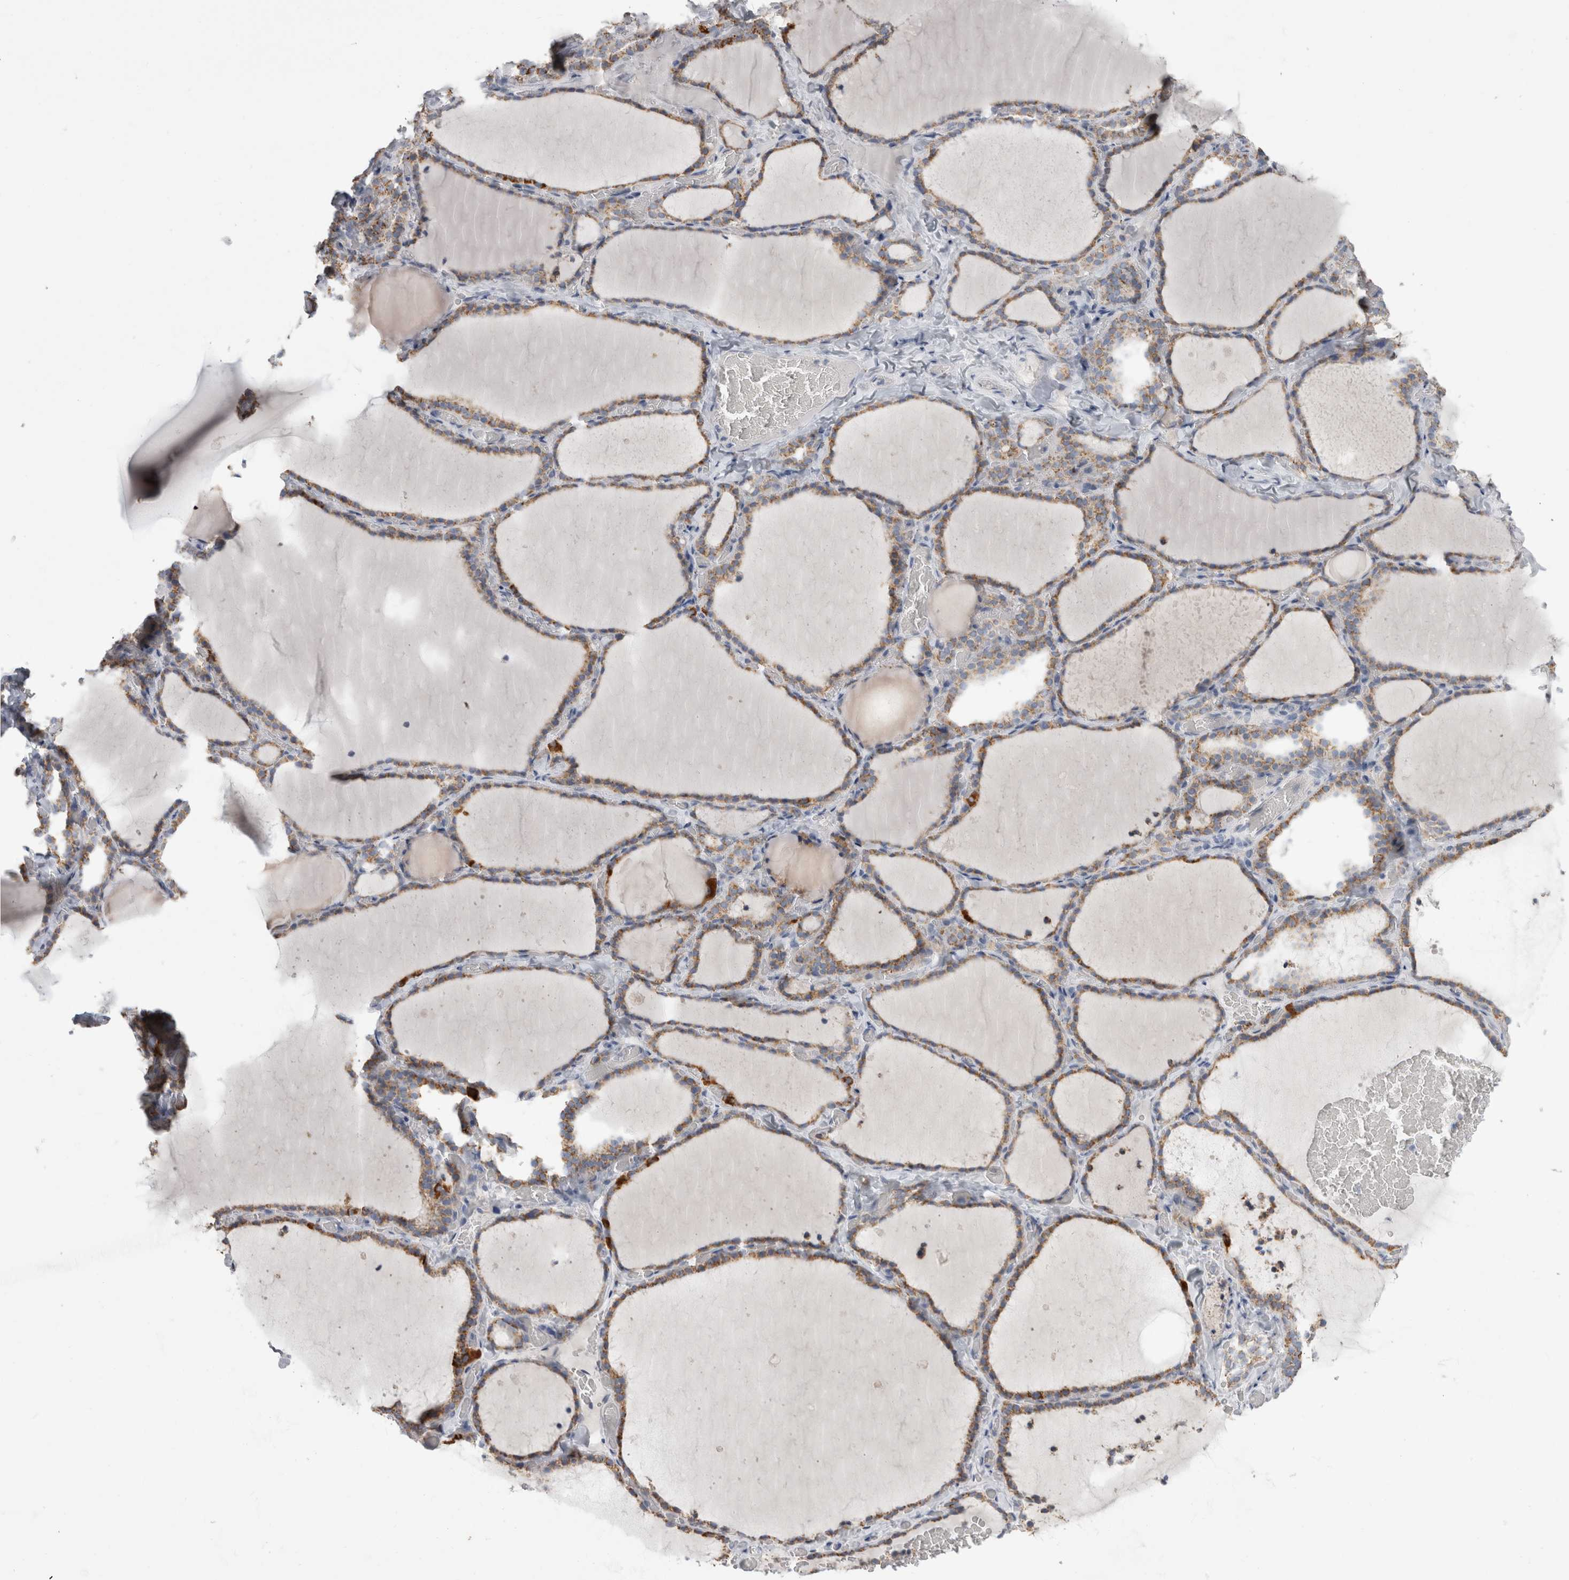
{"staining": {"intensity": "moderate", "quantity": ">75%", "location": "cytoplasmic/membranous"}, "tissue": "thyroid gland", "cell_type": "Glandular cells", "image_type": "normal", "snomed": [{"axis": "morphology", "description": "Normal tissue, NOS"}, {"axis": "topography", "description": "Thyroid gland"}], "caption": "A high-resolution micrograph shows IHC staining of benign thyroid gland, which demonstrates moderate cytoplasmic/membranous positivity in approximately >75% of glandular cells.", "gene": "GATM", "patient": {"sex": "female", "age": 22}}